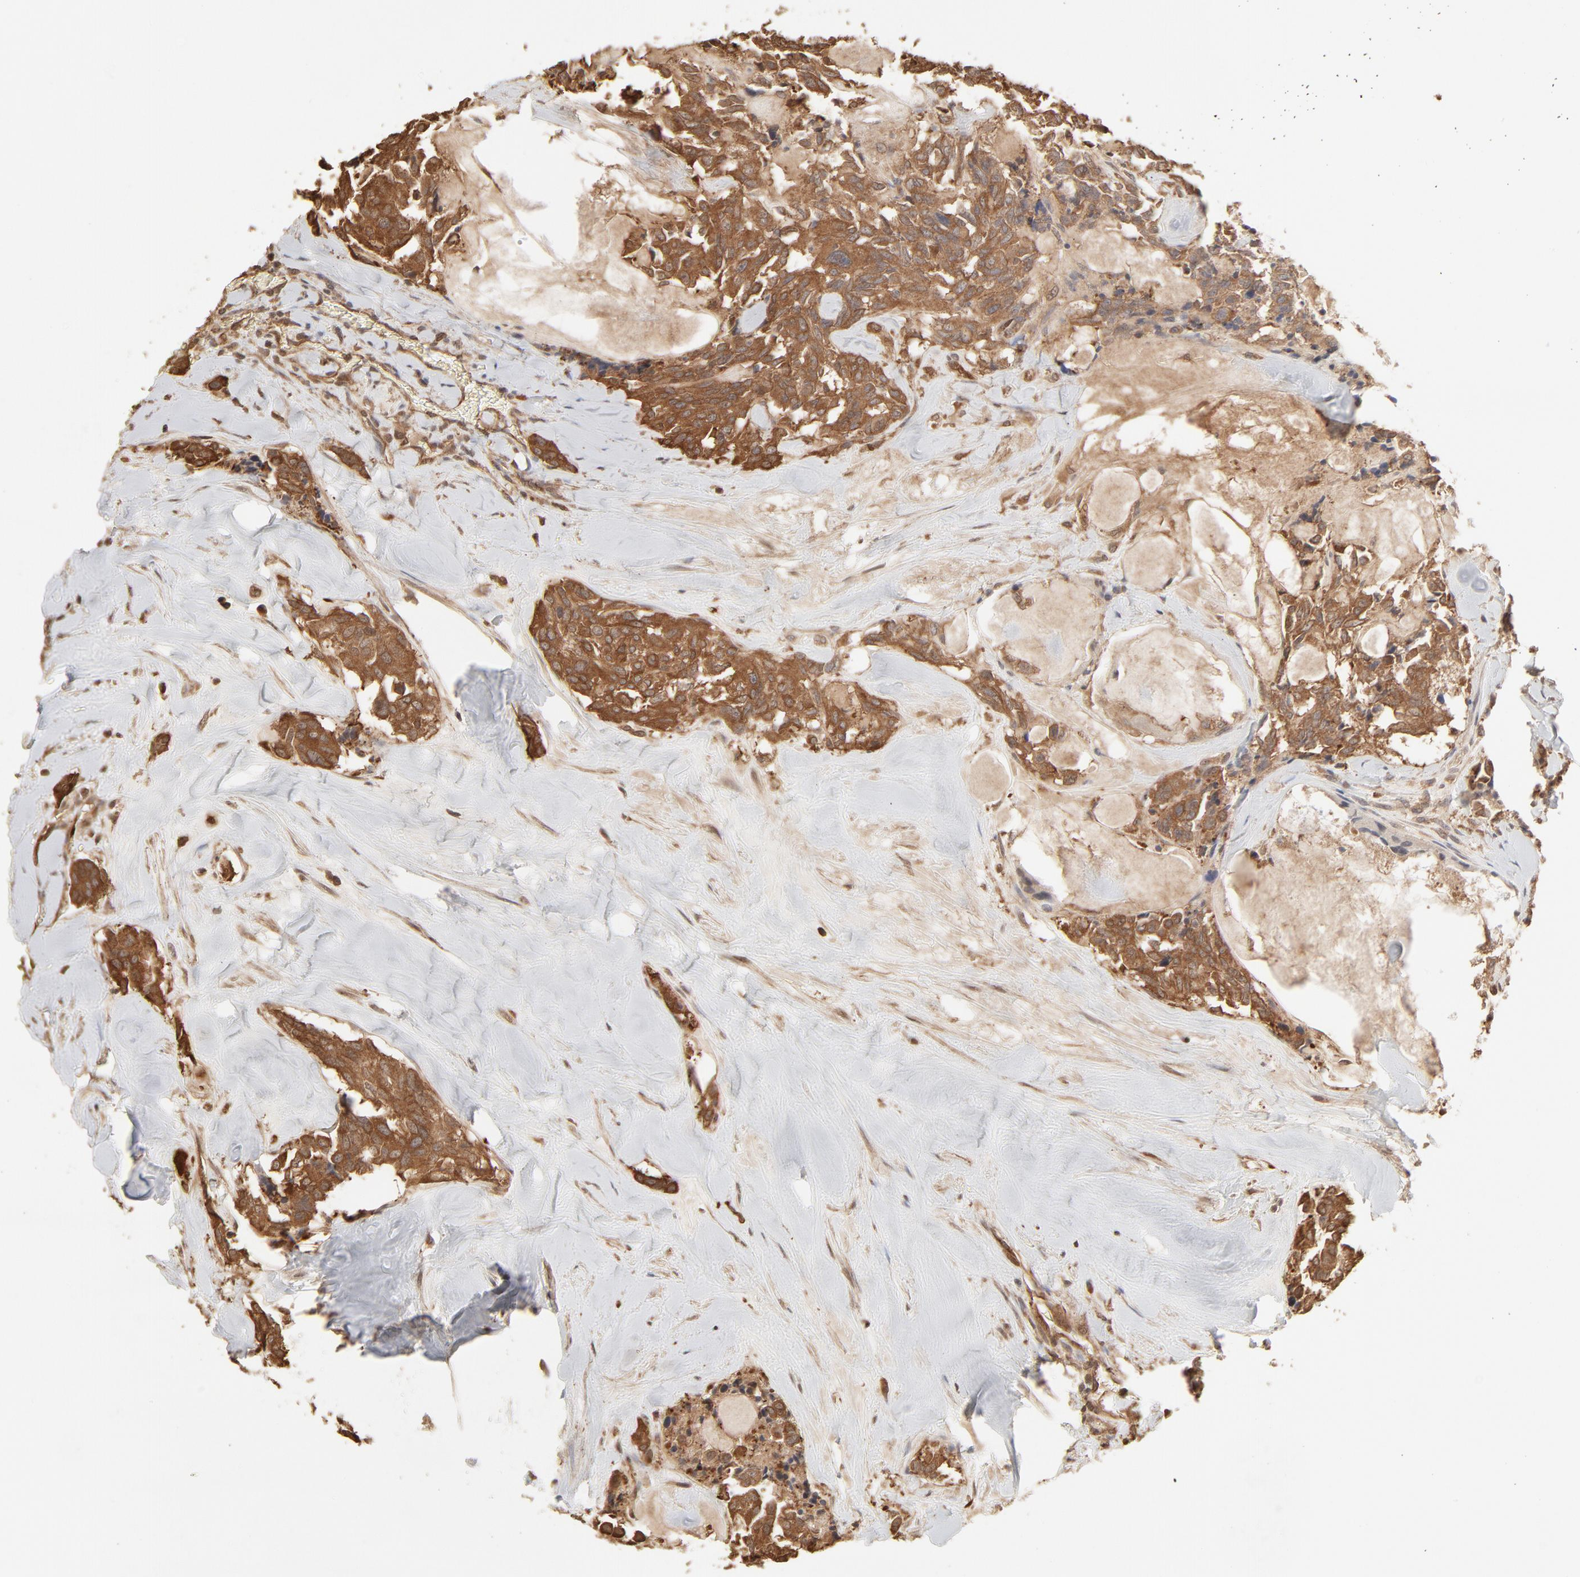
{"staining": {"intensity": "moderate", "quantity": ">75%", "location": "cytoplasmic/membranous"}, "tissue": "thyroid cancer", "cell_type": "Tumor cells", "image_type": "cancer", "snomed": [{"axis": "morphology", "description": "Carcinoma, NOS"}, {"axis": "morphology", "description": "Carcinoid, malignant, NOS"}, {"axis": "topography", "description": "Thyroid gland"}], "caption": "DAB immunohistochemical staining of thyroid cancer (carcinoma) exhibits moderate cytoplasmic/membranous protein staining in approximately >75% of tumor cells.", "gene": "PPP2CA", "patient": {"sex": "male", "age": 33}}